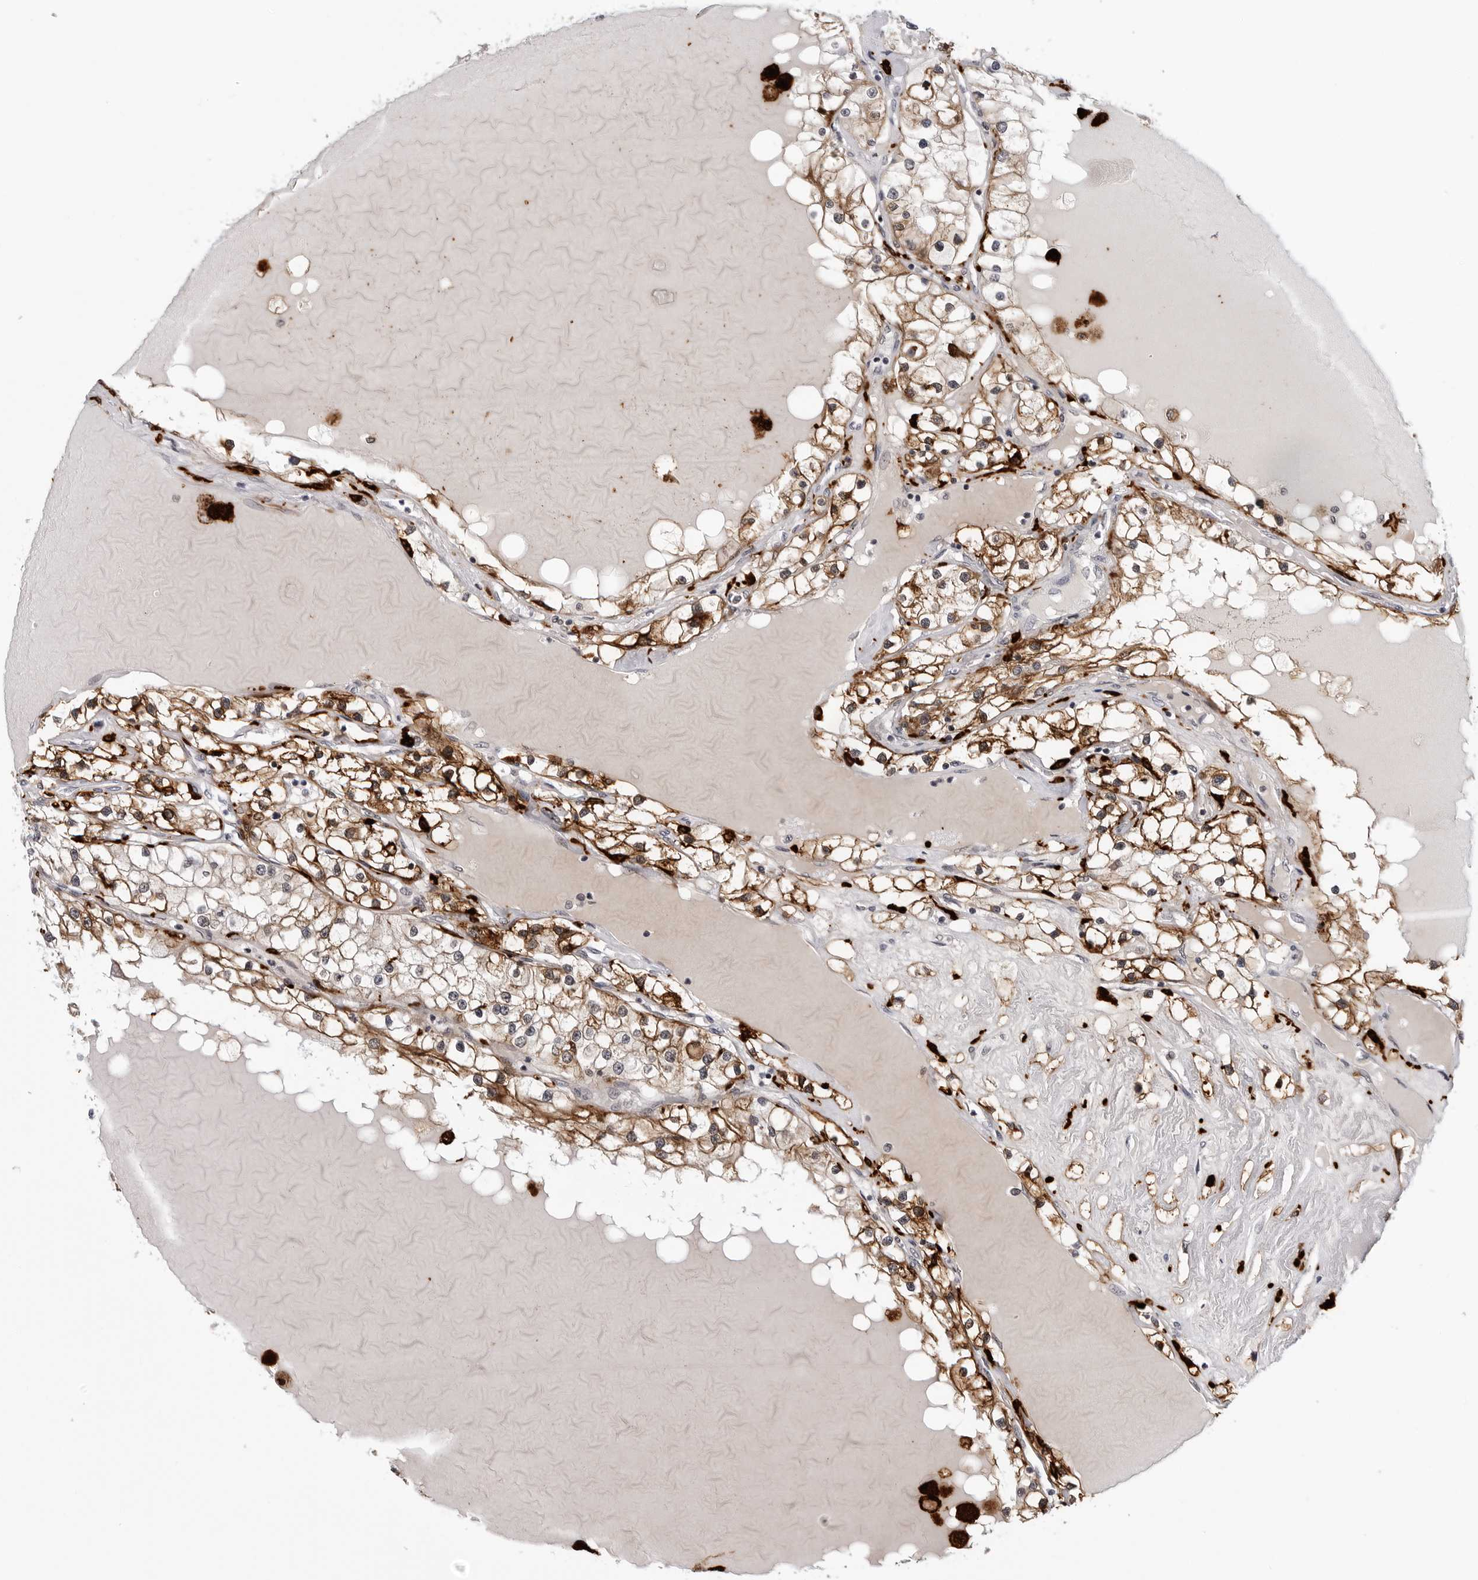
{"staining": {"intensity": "strong", "quantity": ">75%", "location": "cytoplasmic/membranous"}, "tissue": "renal cancer", "cell_type": "Tumor cells", "image_type": "cancer", "snomed": [{"axis": "morphology", "description": "Adenocarcinoma, NOS"}, {"axis": "topography", "description": "Kidney"}], "caption": "Protein expression analysis of human renal adenocarcinoma reveals strong cytoplasmic/membranous expression in approximately >75% of tumor cells.", "gene": "CDK20", "patient": {"sex": "male", "age": 68}}